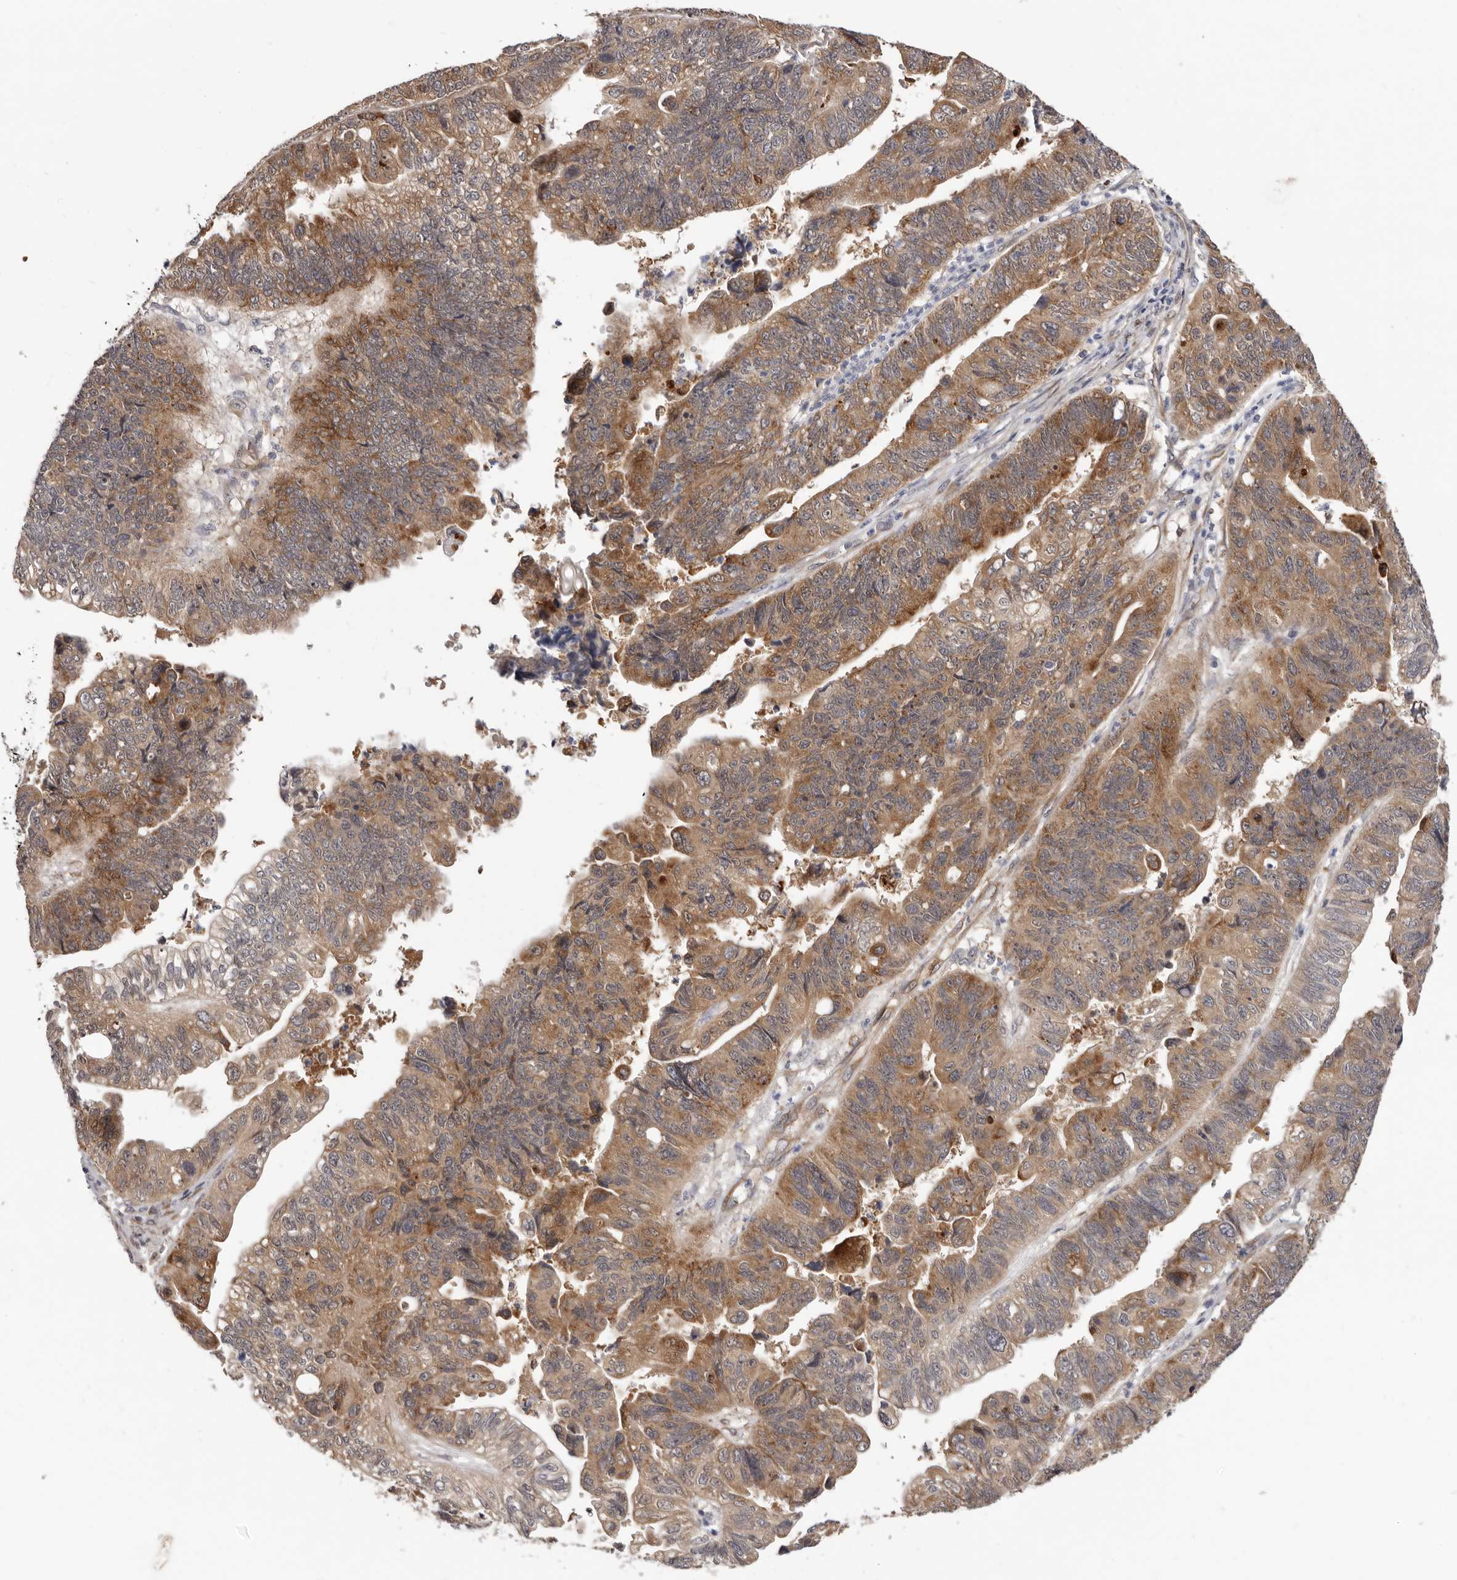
{"staining": {"intensity": "moderate", "quantity": ">75%", "location": "cytoplasmic/membranous"}, "tissue": "stomach cancer", "cell_type": "Tumor cells", "image_type": "cancer", "snomed": [{"axis": "morphology", "description": "Adenocarcinoma, NOS"}, {"axis": "topography", "description": "Stomach"}], "caption": "Human stomach adenocarcinoma stained with a protein marker shows moderate staining in tumor cells.", "gene": "SBDS", "patient": {"sex": "male", "age": 59}}